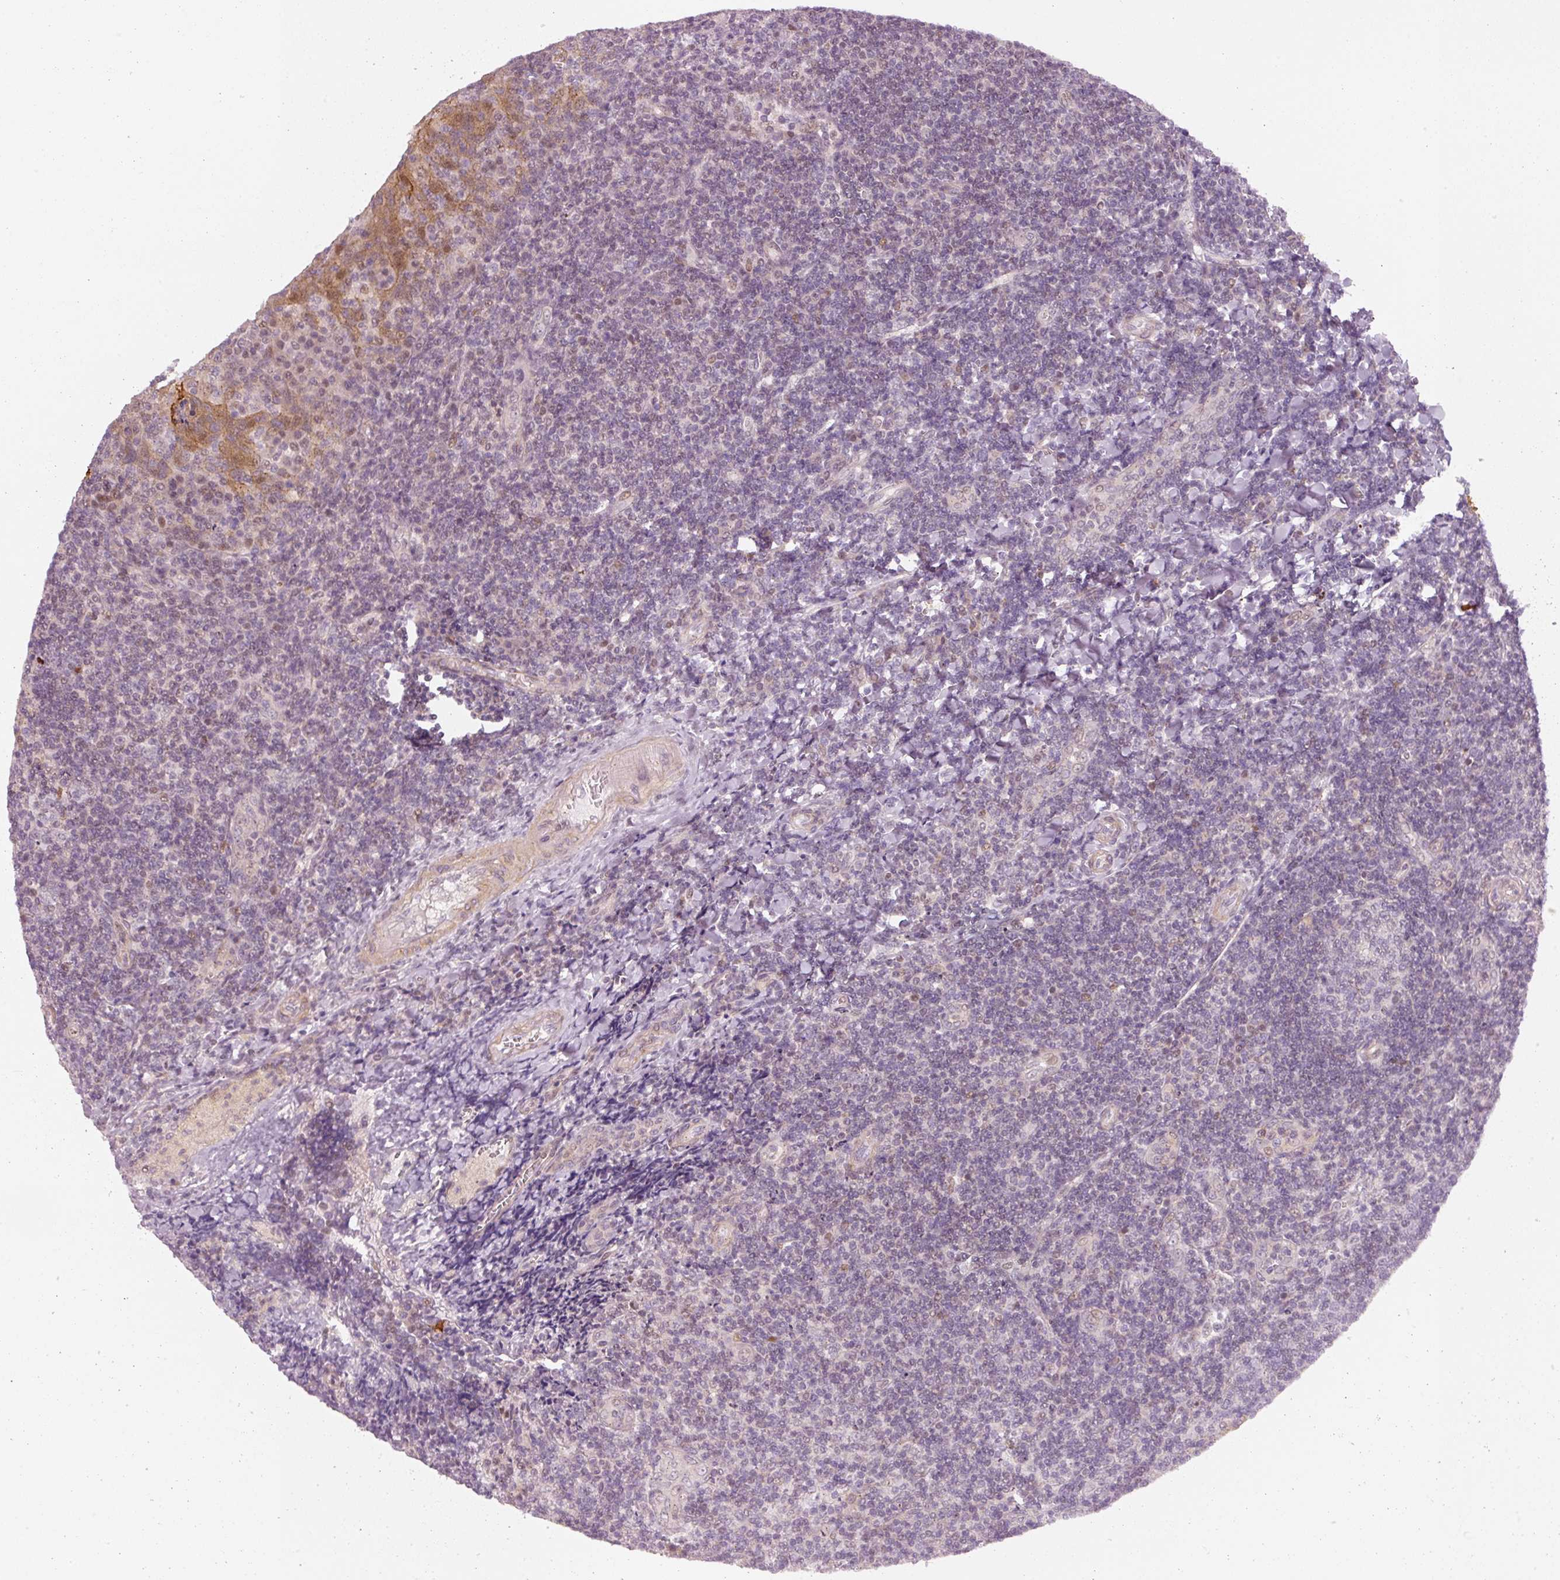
{"staining": {"intensity": "weak", "quantity": "<25%", "location": "nuclear"}, "tissue": "tonsil", "cell_type": "Germinal center cells", "image_type": "normal", "snomed": [{"axis": "morphology", "description": "Normal tissue, NOS"}, {"axis": "topography", "description": "Tonsil"}], "caption": "Germinal center cells show no significant expression in benign tonsil.", "gene": "DAPP1", "patient": {"sex": "male", "age": 17}}